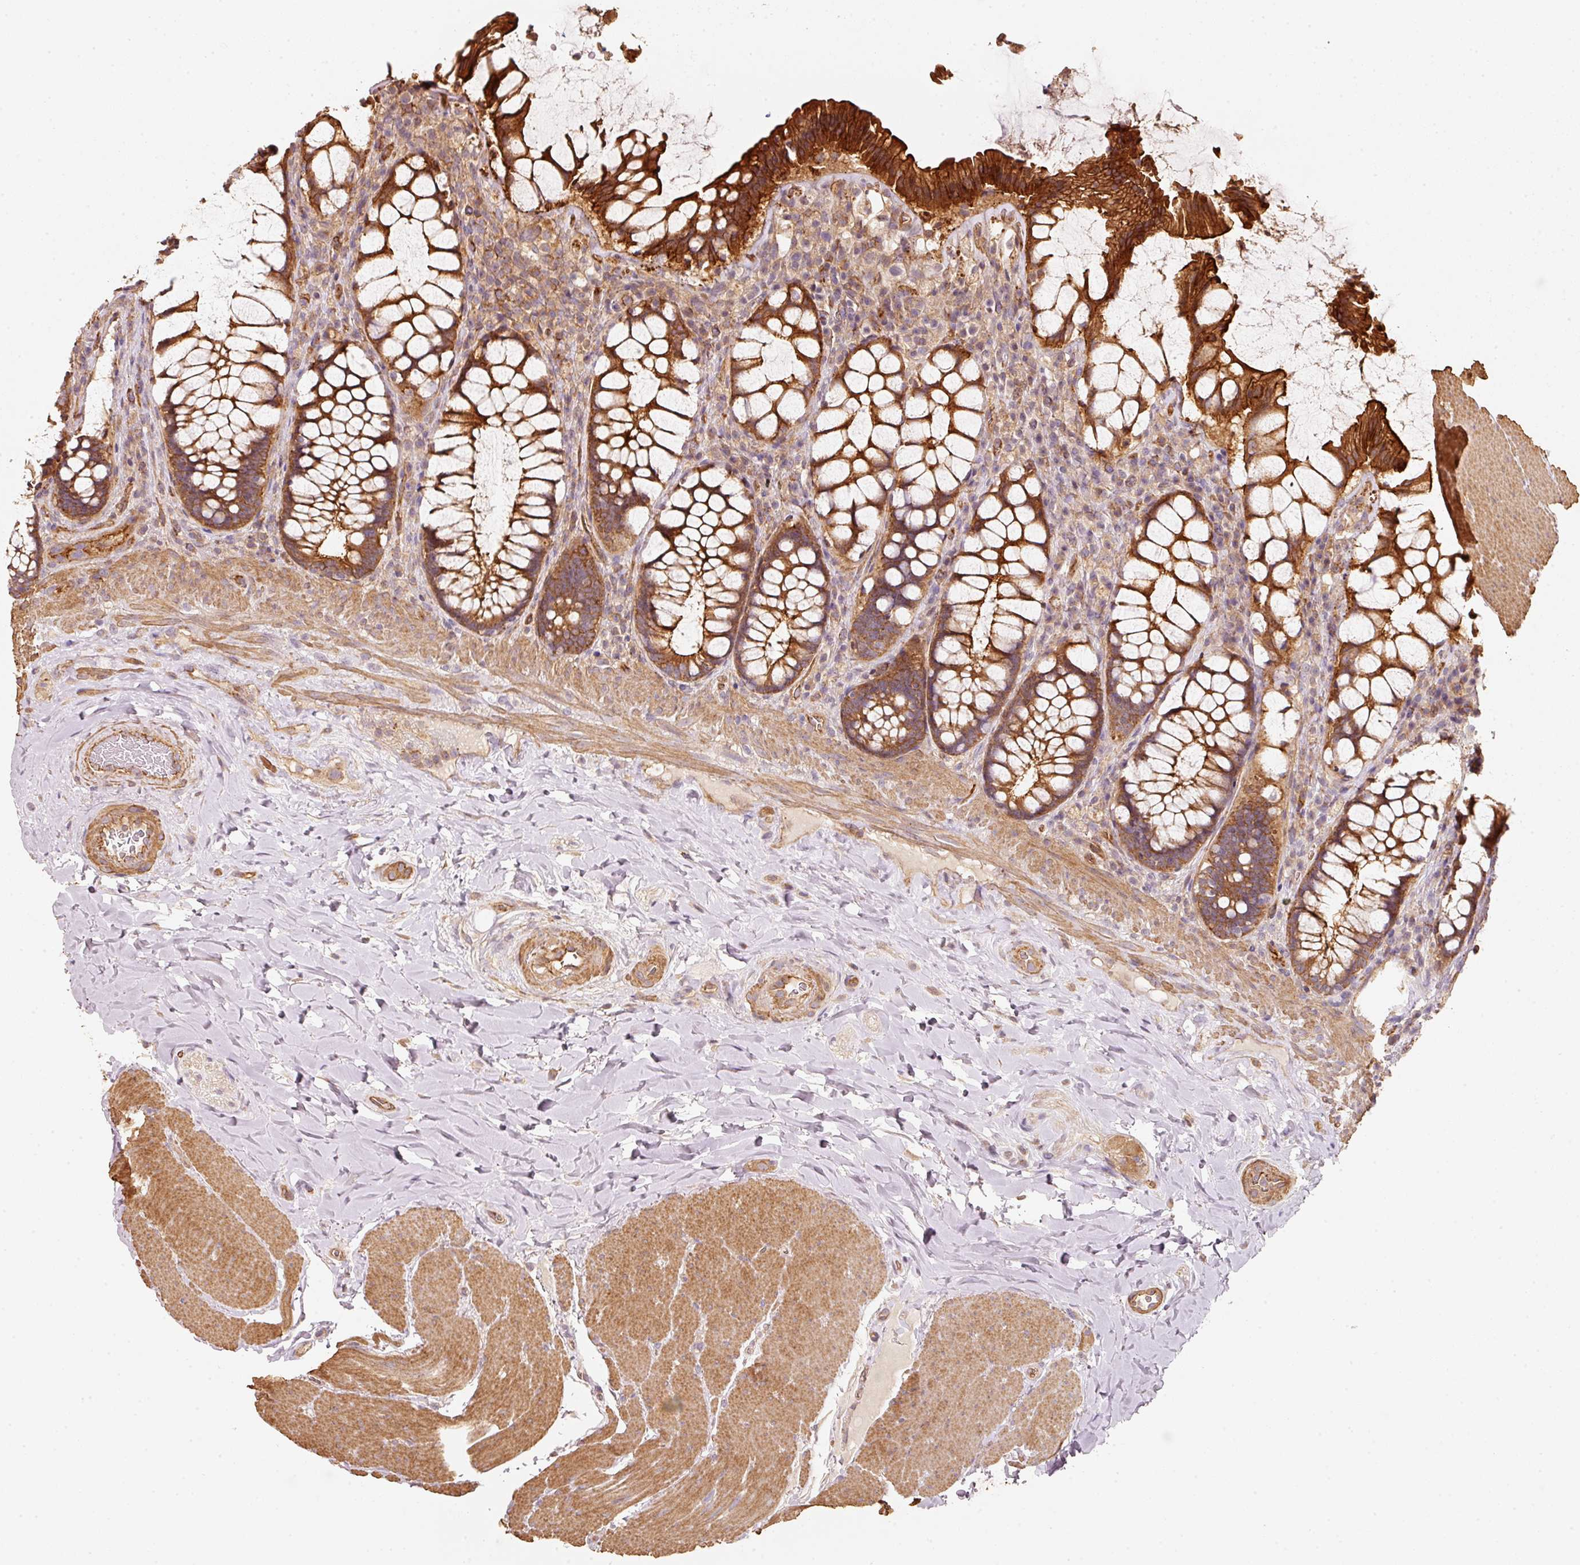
{"staining": {"intensity": "strong", "quantity": ">75%", "location": "cytoplasmic/membranous"}, "tissue": "rectum", "cell_type": "Glandular cells", "image_type": "normal", "snomed": [{"axis": "morphology", "description": "Normal tissue, NOS"}, {"axis": "topography", "description": "Rectum"}], "caption": "Human rectum stained for a protein (brown) reveals strong cytoplasmic/membranous positive staining in approximately >75% of glandular cells.", "gene": "CEP95", "patient": {"sex": "female", "age": 58}}